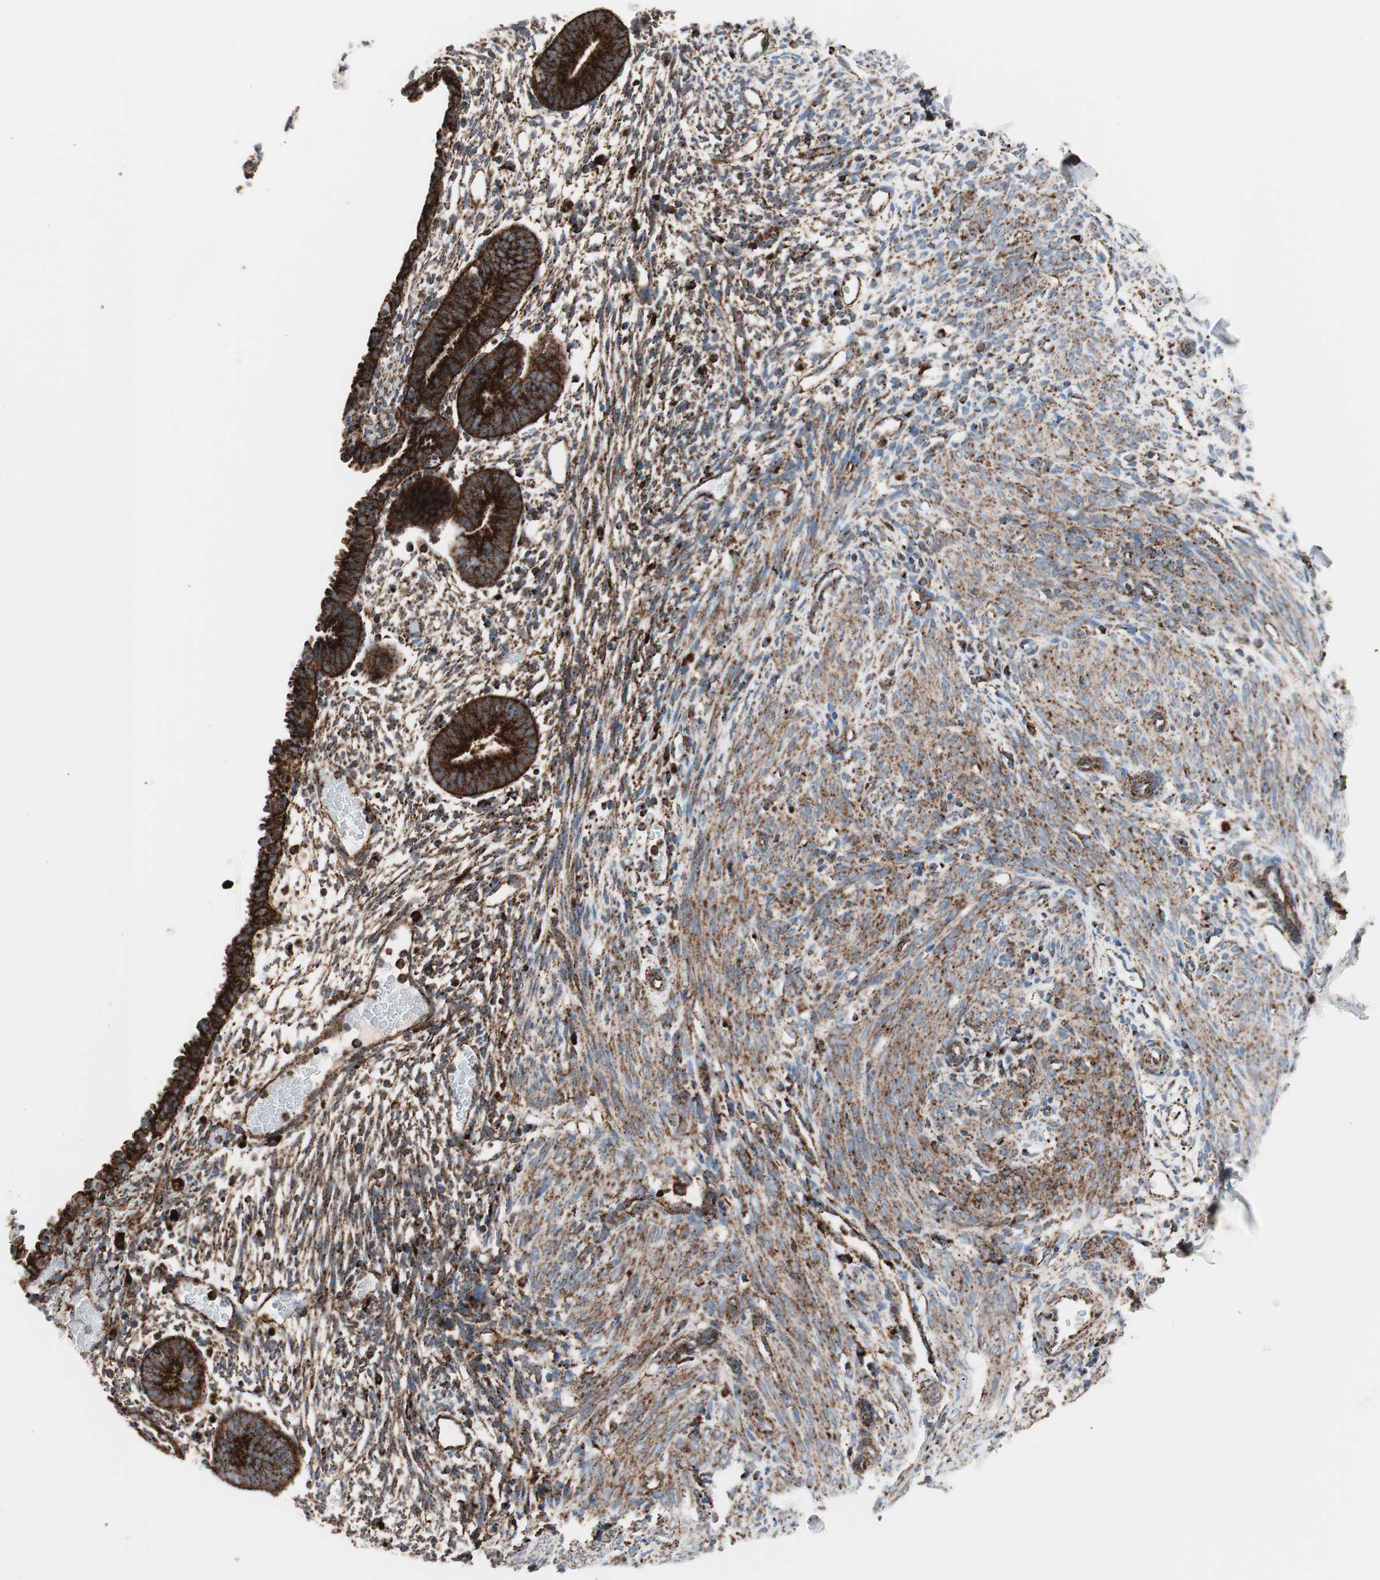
{"staining": {"intensity": "strong", "quantity": ">75%", "location": "cytoplasmic/membranous"}, "tissue": "endometrium", "cell_type": "Cells in endometrial stroma", "image_type": "normal", "snomed": [{"axis": "morphology", "description": "Normal tissue, NOS"}, {"axis": "morphology", "description": "Atrophy, NOS"}, {"axis": "topography", "description": "Uterus"}, {"axis": "topography", "description": "Endometrium"}], "caption": "A high-resolution micrograph shows IHC staining of normal endometrium, which demonstrates strong cytoplasmic/membranous positivity in about >75% of cells in endometrial stroma. Ihc stains the protein in brown and the nuclei are stained blue.", "gene": "LAMP1", "patient": {"sex": "female", "age": 68}}